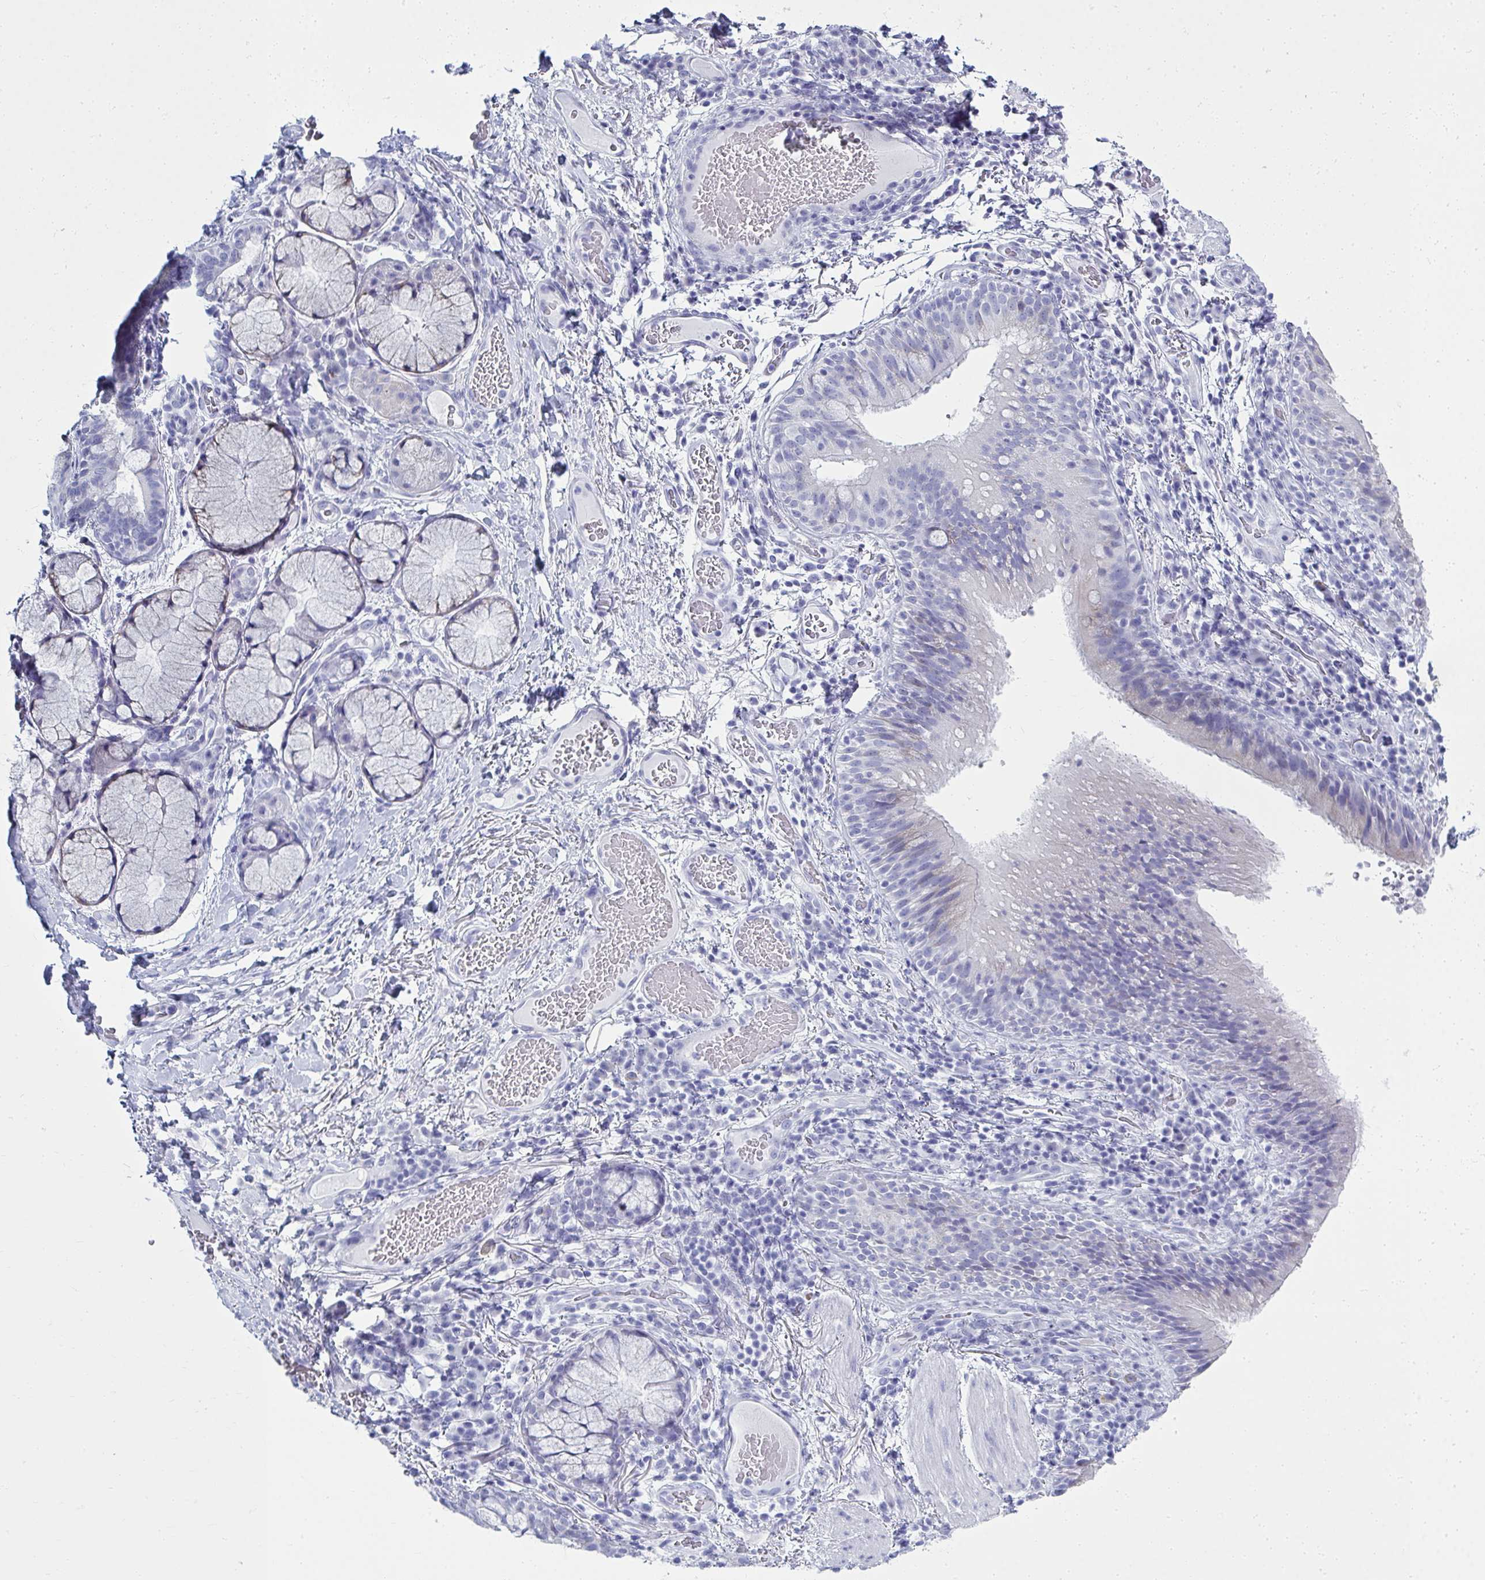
{"staining": {"intensity": "negative", "quantity": "none", "location": "none"}, "tissue": "bronchus", "cell_type": "Respiratory epithelial cells", "image_type": "normal", "snomed": [{"axis": "morphology", "description": "Normal tissue, NOS"}, {"axis": "topography", "description": "Lymph node"}, {"axis": "topography", "description": "Bronchus"}], "caption": "DAB (3,3'-diaminobenzidine) immunohistochemical staining of benign bronchus demonstrates no significant staining in respiratory epithelial cells.", "gene": "QDPR", "patient": {"sex": "male", "age": 56}}